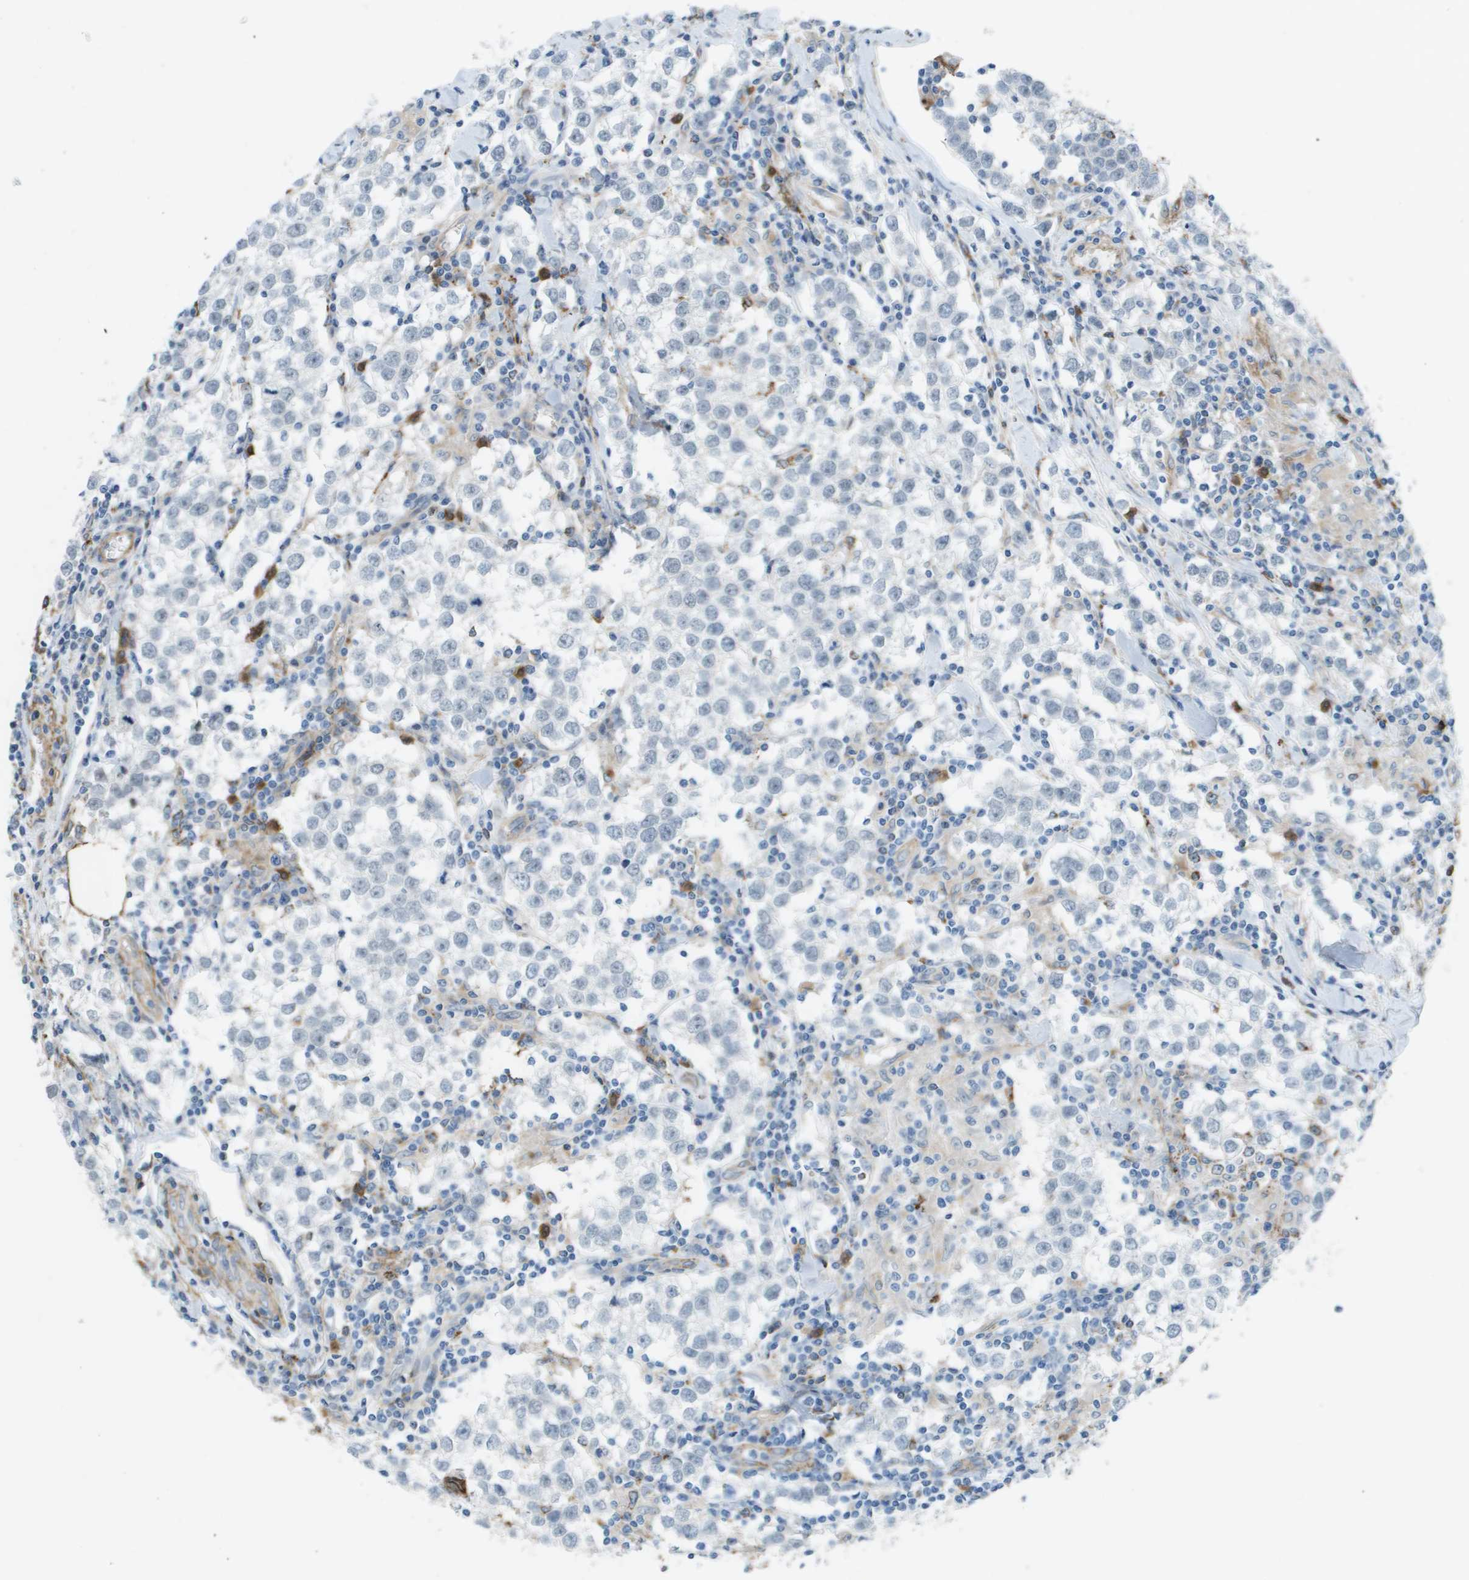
{"staining": {"intensity": "negative", "quantity": "none", "location": "none"}, "tissue": "testis cancer", "cell_type": "Tumor cells", "image_type": "cancer", "snomed": [{"axis": "morphology", "description": "Seminoma, NOS"}, {"axis": "morphology", "description": "Carcinoma, Embryonal, NOS"}, {"axis": "topography", "description": "Testis"}], "caption": "The immunohistochemistry (IHC) image has no significant expression in tumor cells of testis cancer (seminoma) tissue.", "gene": "ZBTB43", "patient": {"sex": "male", "age": 36}}